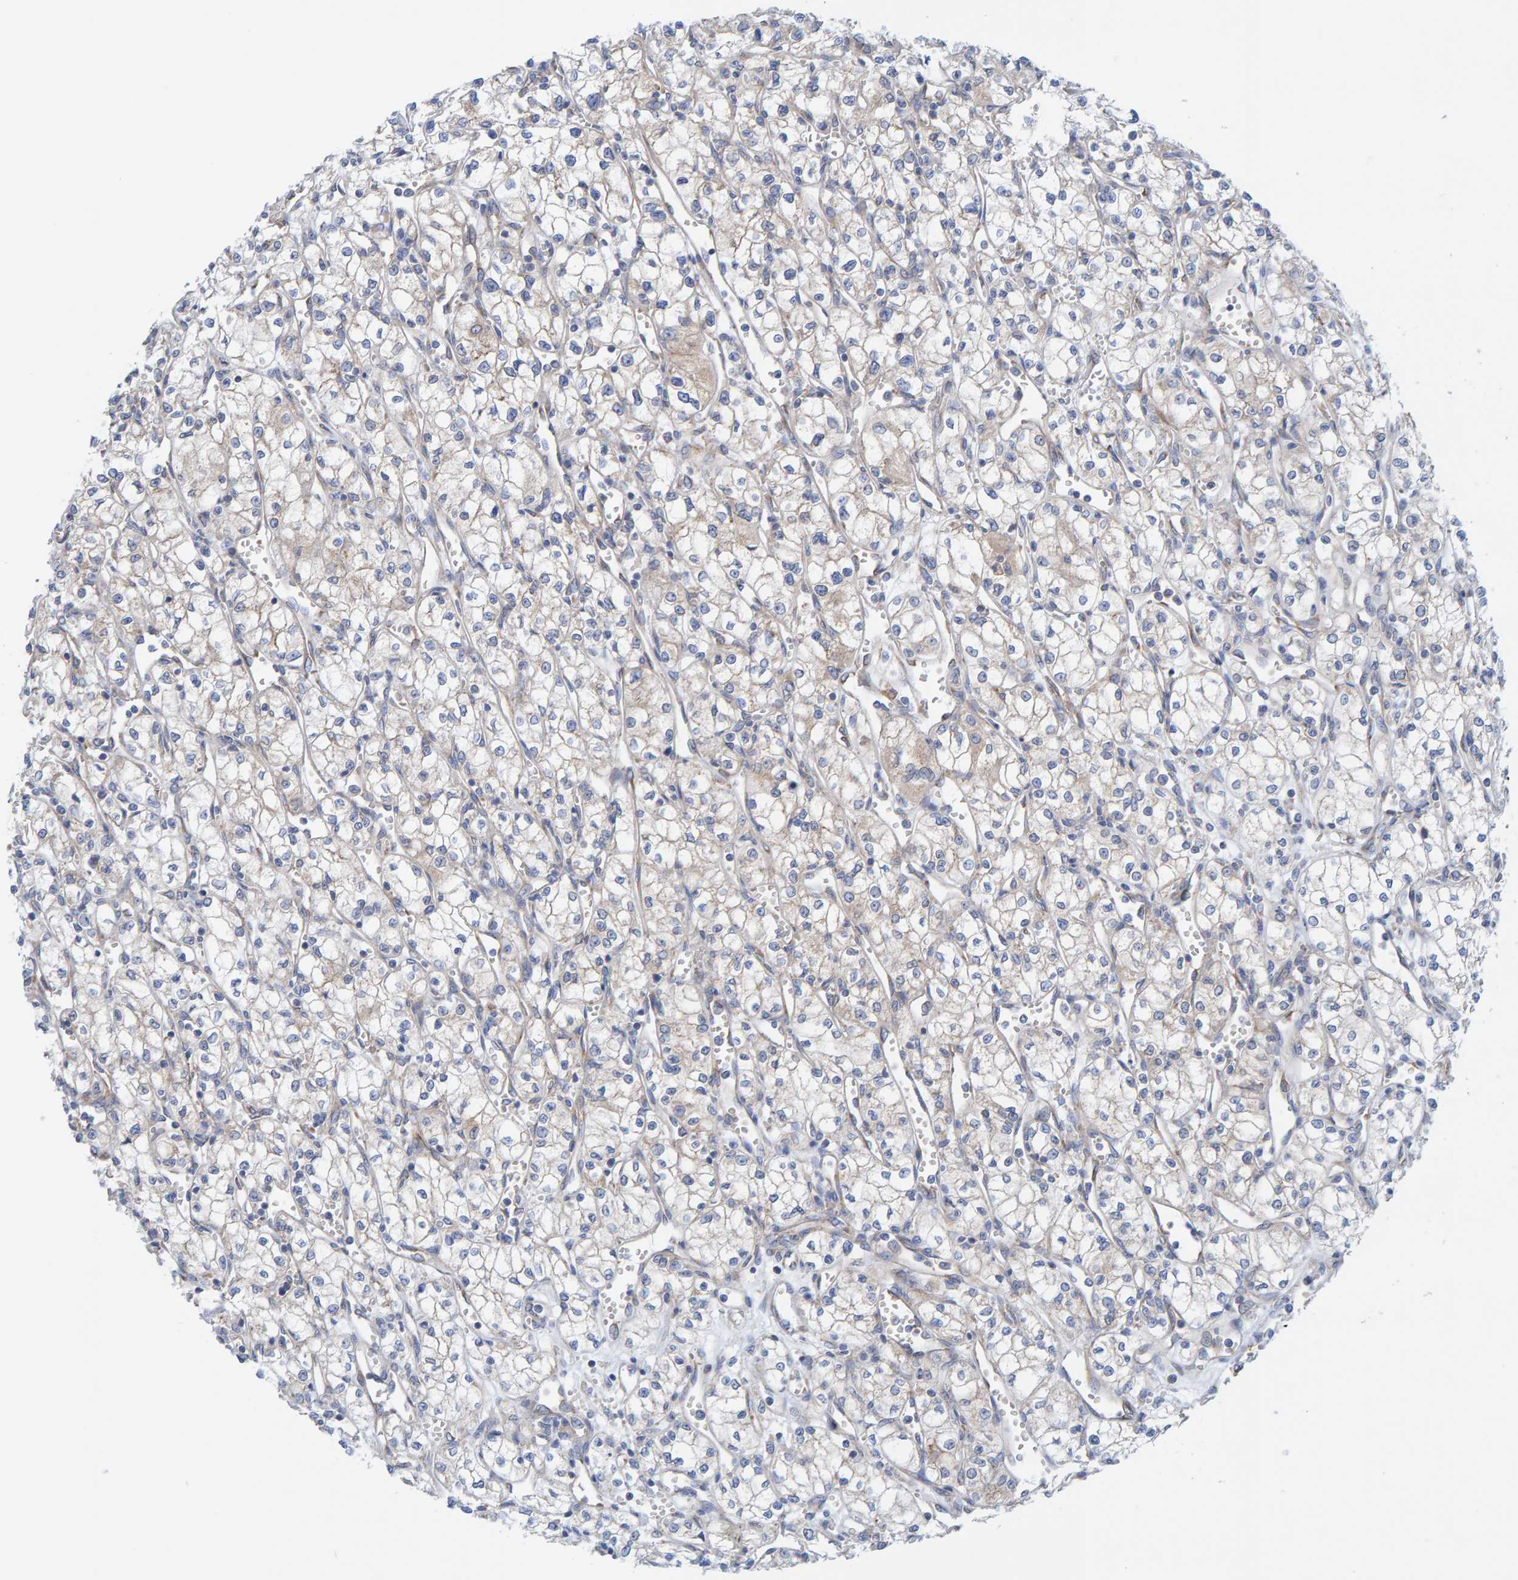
{"staining": {"intensity": "negative", "quantity": "none", "location": "none"}, "tissue": "renal cancer", "cell_type": "Tumor cells", "image_type": "cancer", "snomed": [{"axis": "morphology", "description": "Adenocarcinoma, NOS"}, {"axis": "topography", "description": "Kidney"}], "caption": "The immunohistochemistry micrograph has no significant staining in tumor cells of adenocarcinoma (renal) tissue.", "gene": "CDK5RAP3", "patient": {"sex": "male", "age": 59}}